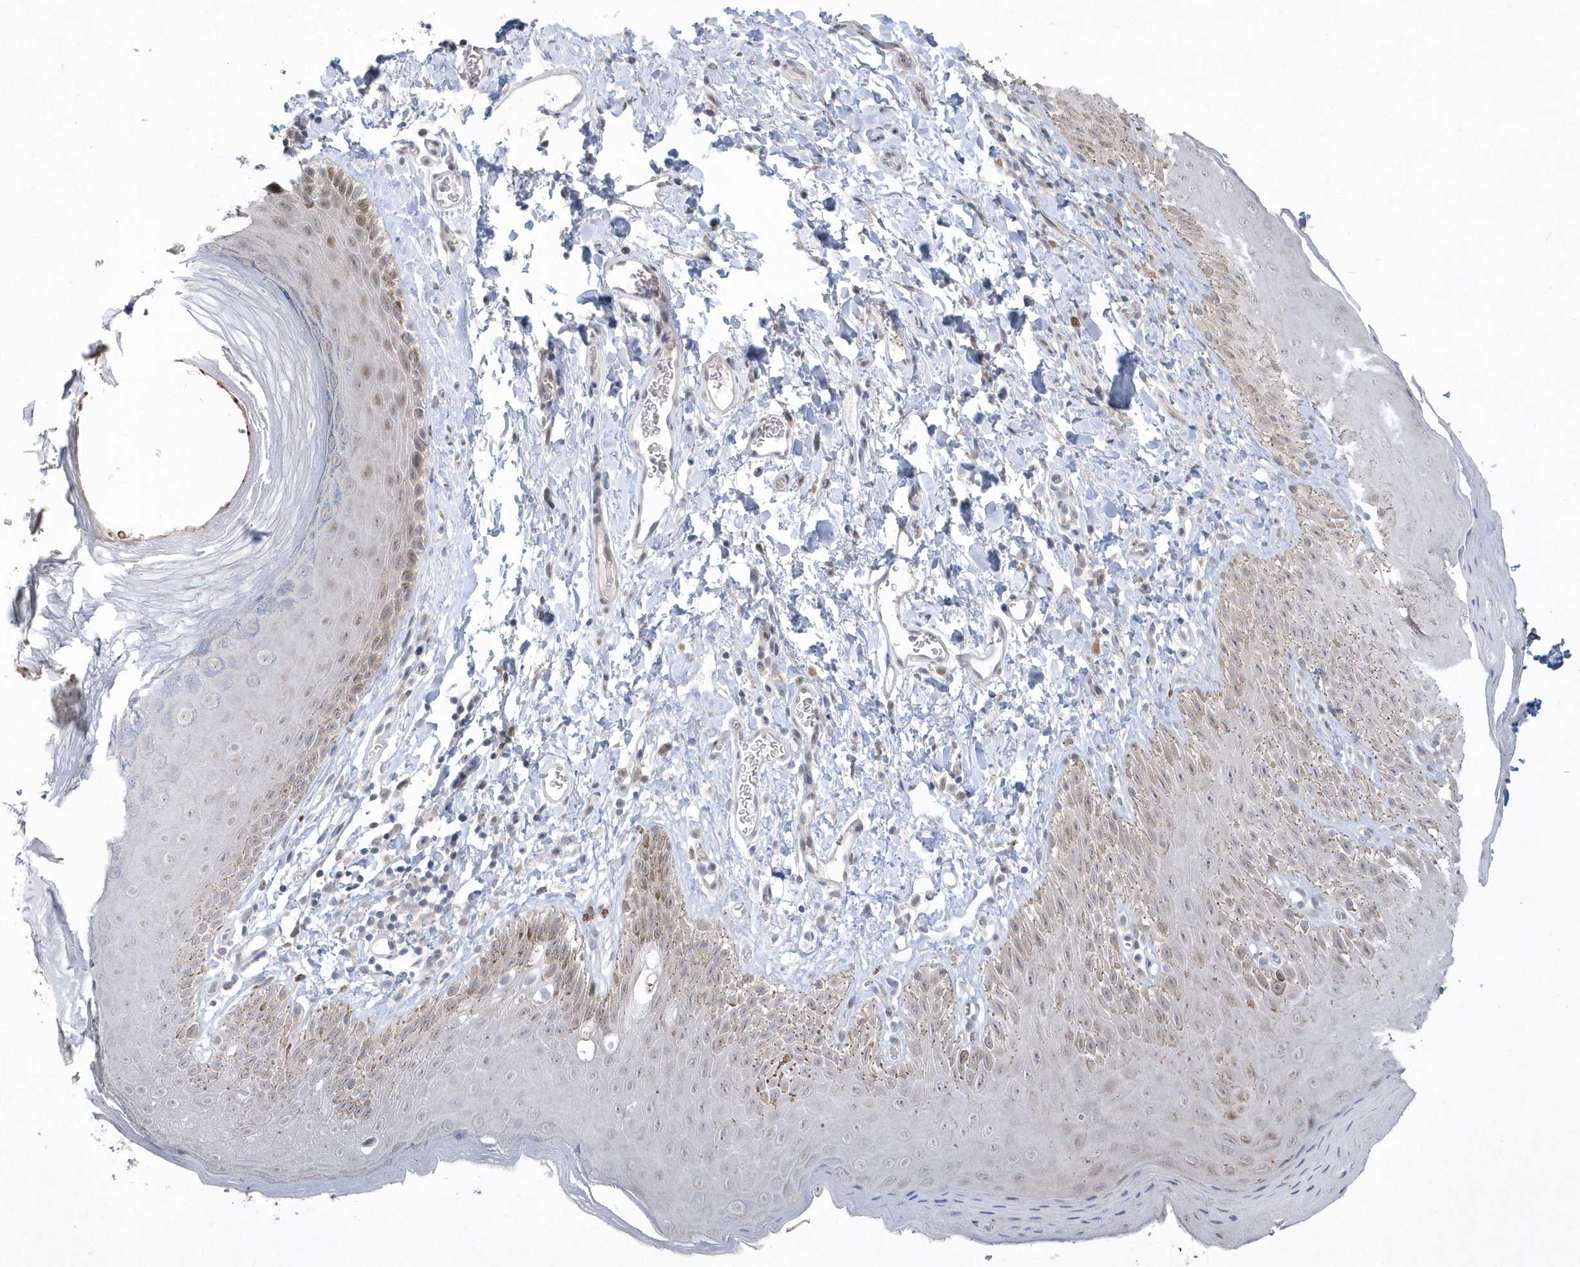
{"staining": {"intensity": "moderate", "quantity": "25%-75%", "location": "nuclear"}, "tissue": "skin", "cell_type": "Epidermal cells", "image_type": "normal", "snomed": [{"axis": "morphology", "description": "Normal tissue, NOS"}, {"axis": "topography", "description": "Anal"}], "caption": "IHC staining of unremarkable skin, which reveals medium levels of moderate nuclear positivity in approximately 25%-75% of epidermal cells indicating moderate nuclear protein expression. The staining was performed using DAB (3,3'-diaminobenzidine) (brown) for protein detection and nuclei were counterstained in hematoxylin (blue).", "gene": "TSPEAR", "patient": {"sex": "male", "age": 44}}